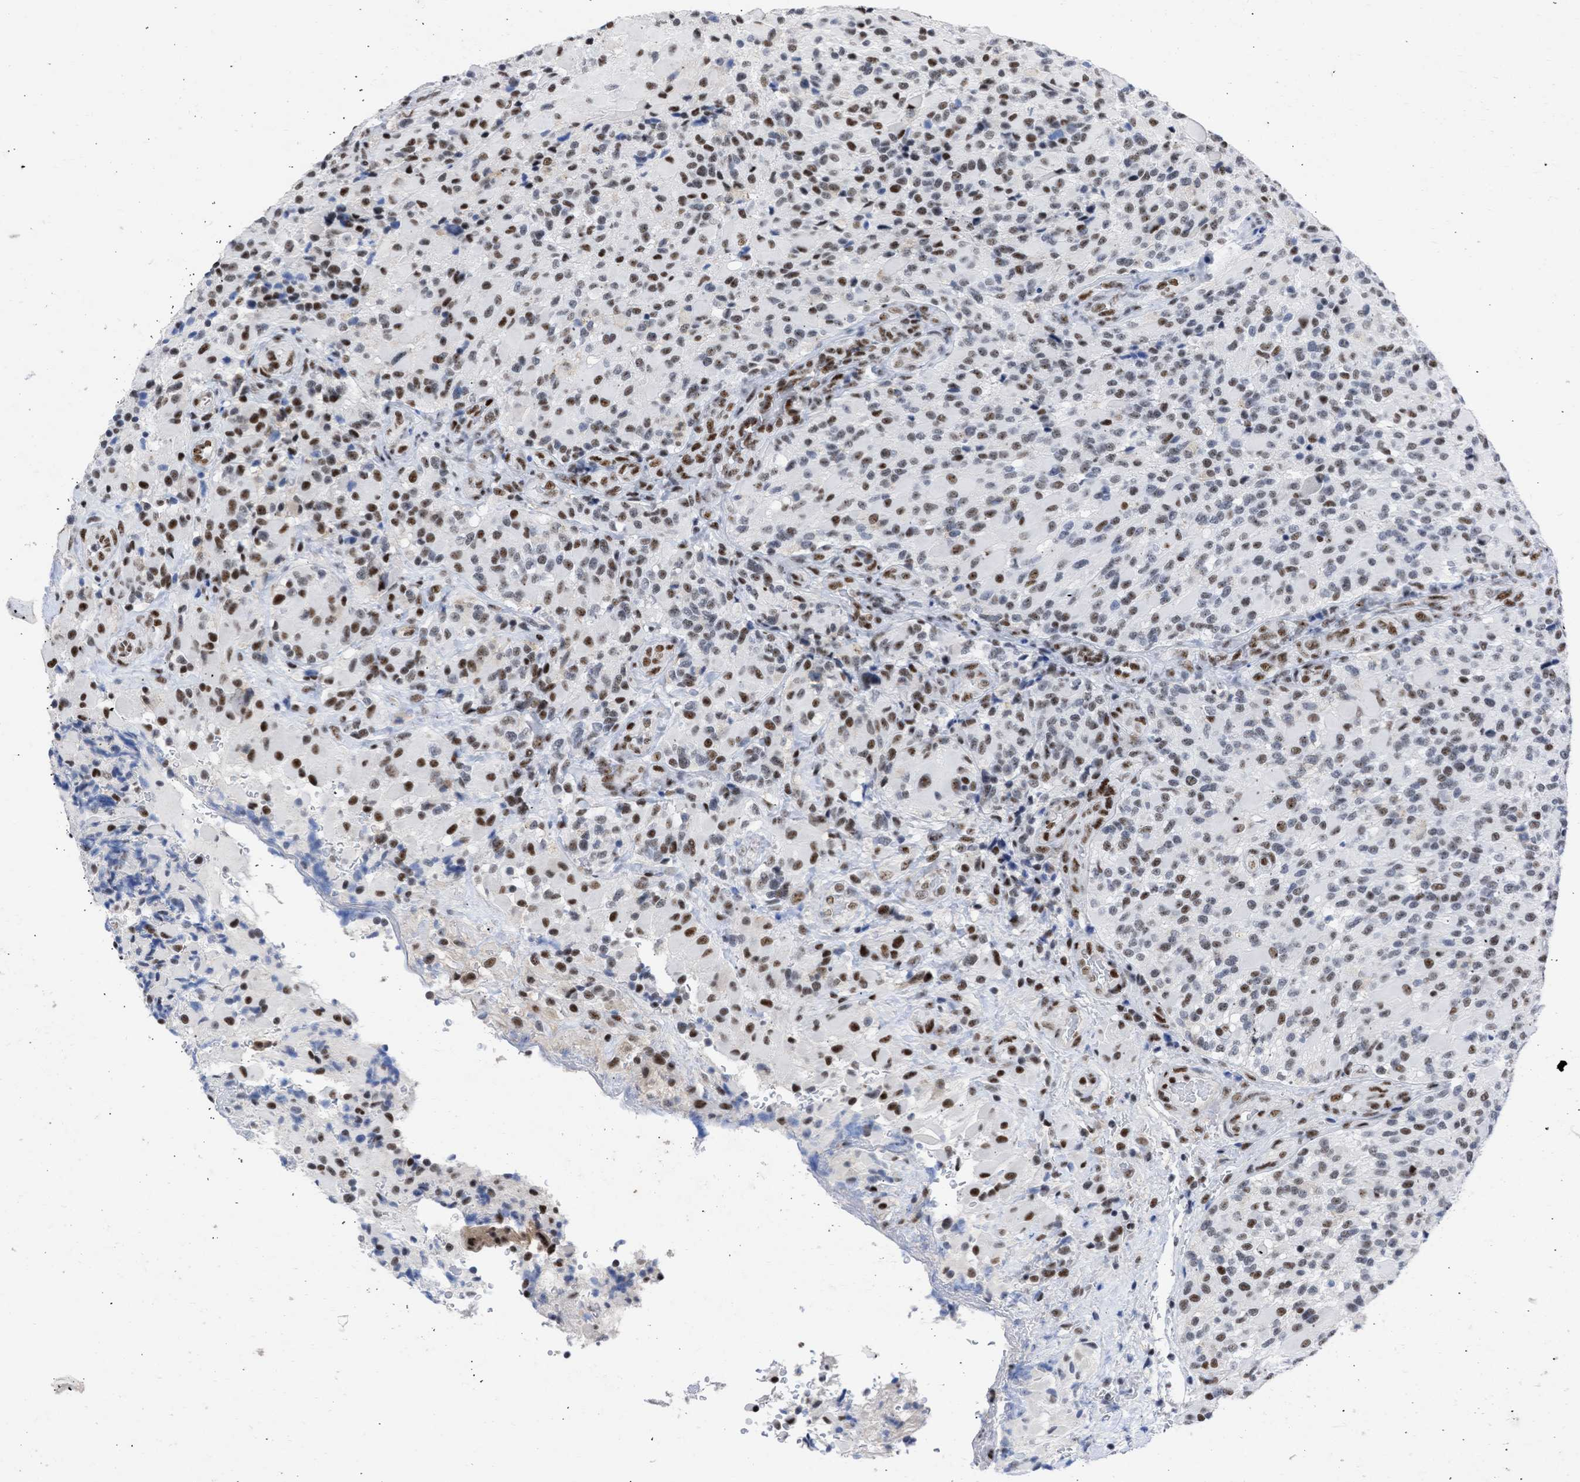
{"staining": {"intensity": "strong", "quantity": ">75%", "location": "nuclear"}, "tissue": "glioma", "cell_type": "Tumor cells", "image_type": "cancer", "snomed": [{"axis": "morphology", "description": "Glioma, malignant, High grade"}, {"axis": "topography", "description": "Brain"}], "caption": "Protein positivity by IHC displays strong nuclear expression in about >75% of tumor cells in glioma.", "gene": "DDX41", "patient": {"sex": "male", "age": 71}}